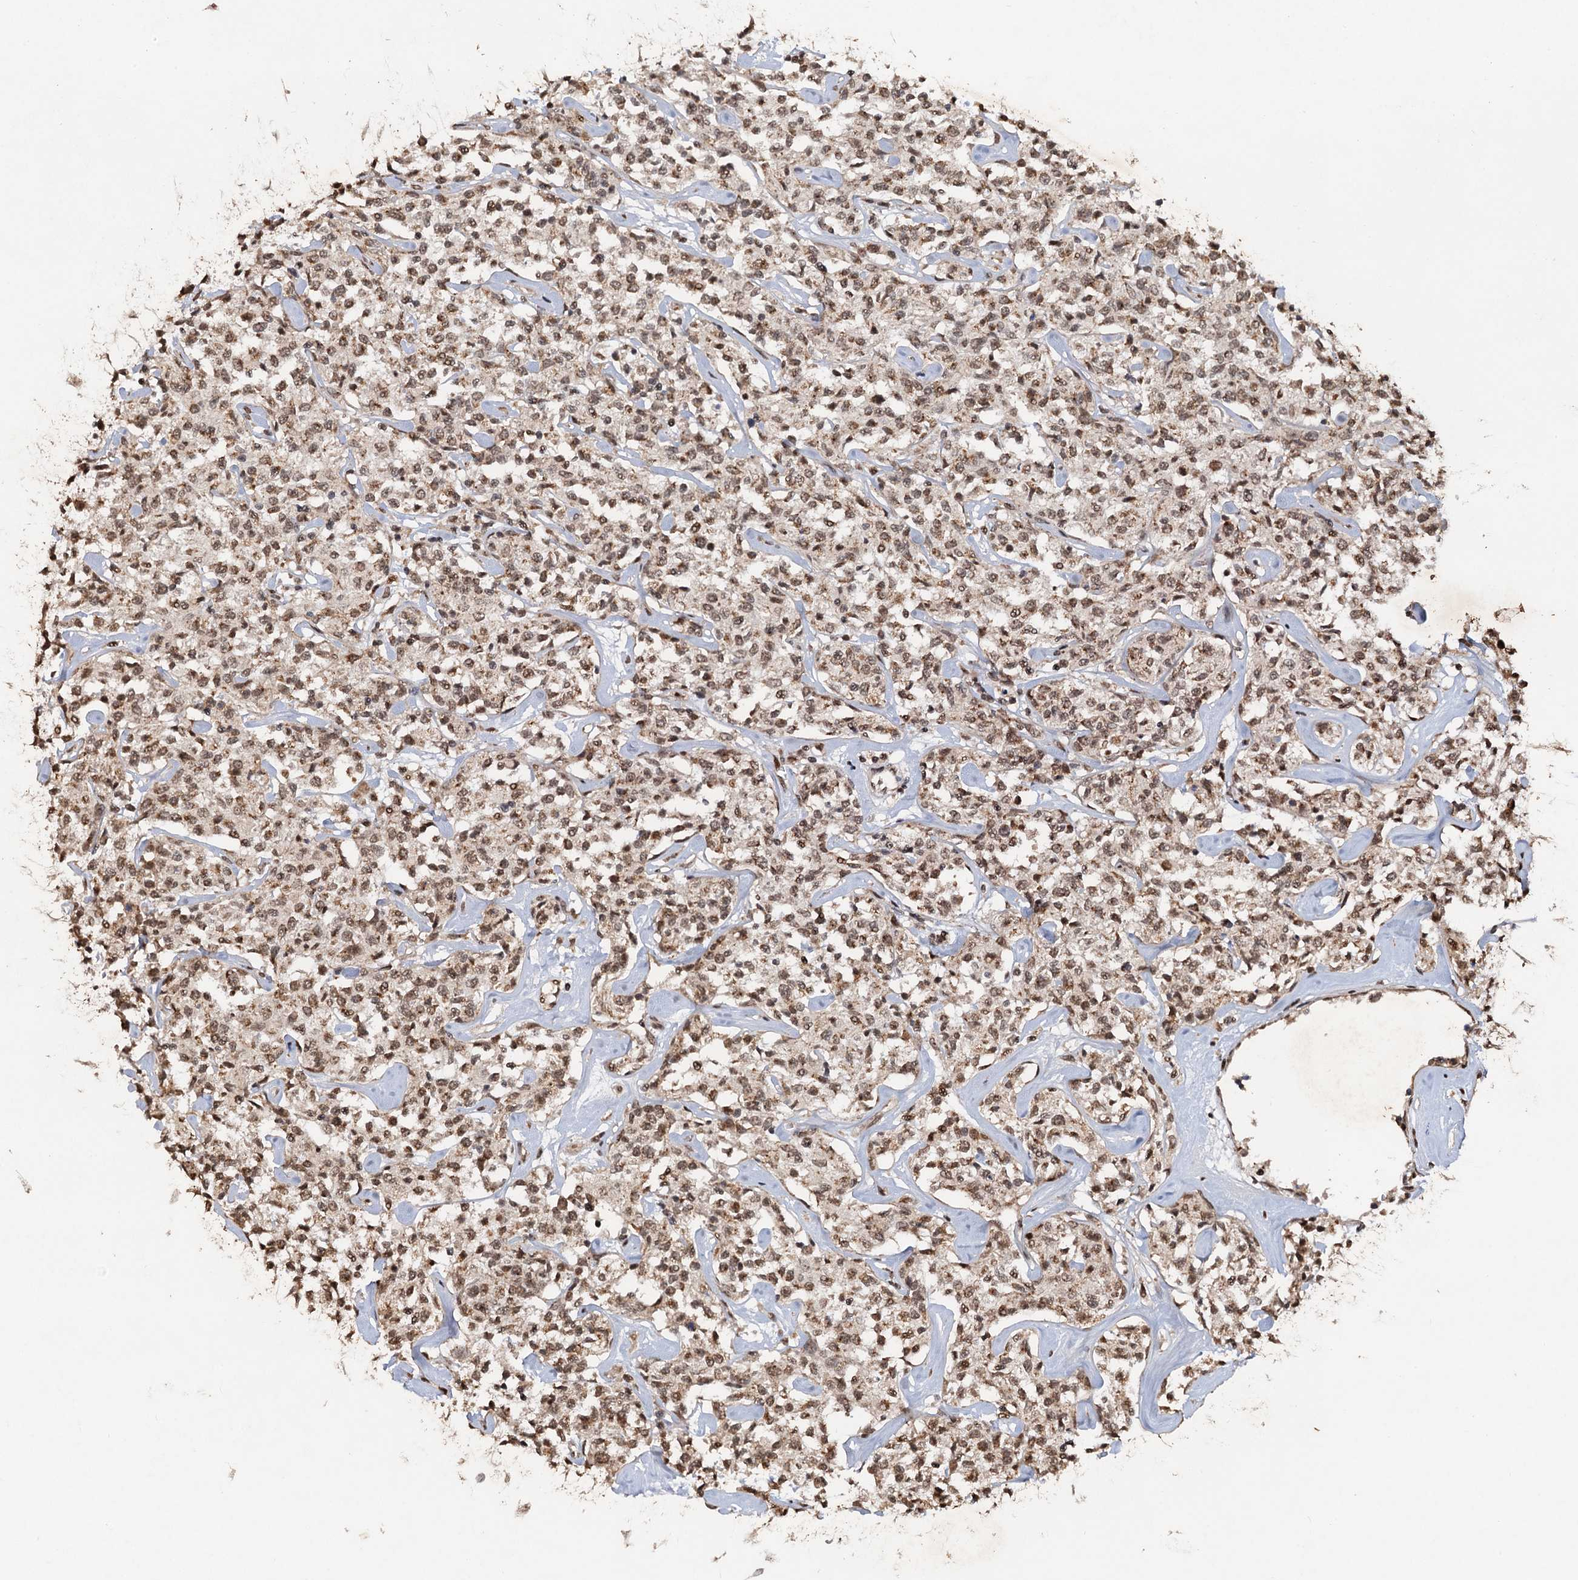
{"staining": {"intensity": "moderate", "quantity": ">75%", "location": "nuclear"}, "tissue": "lymphoma", "cell_type": "Tumor cells", "image_type": "cancer", "snomed": [{"axis": "morphology", "description": "Malignant lymphoma, non-Hodgkin's type, Low grade"}, {"axis": "topography", "description": "Small intestine"}], "caption": "Low-grade malignant lymphoma, non-Hodgkin's type tissue demonstrates moderate nuclear expression in about >75% of tumor cells", "gene": "REP15", "patient": {"sex": "female", "age": 59}}